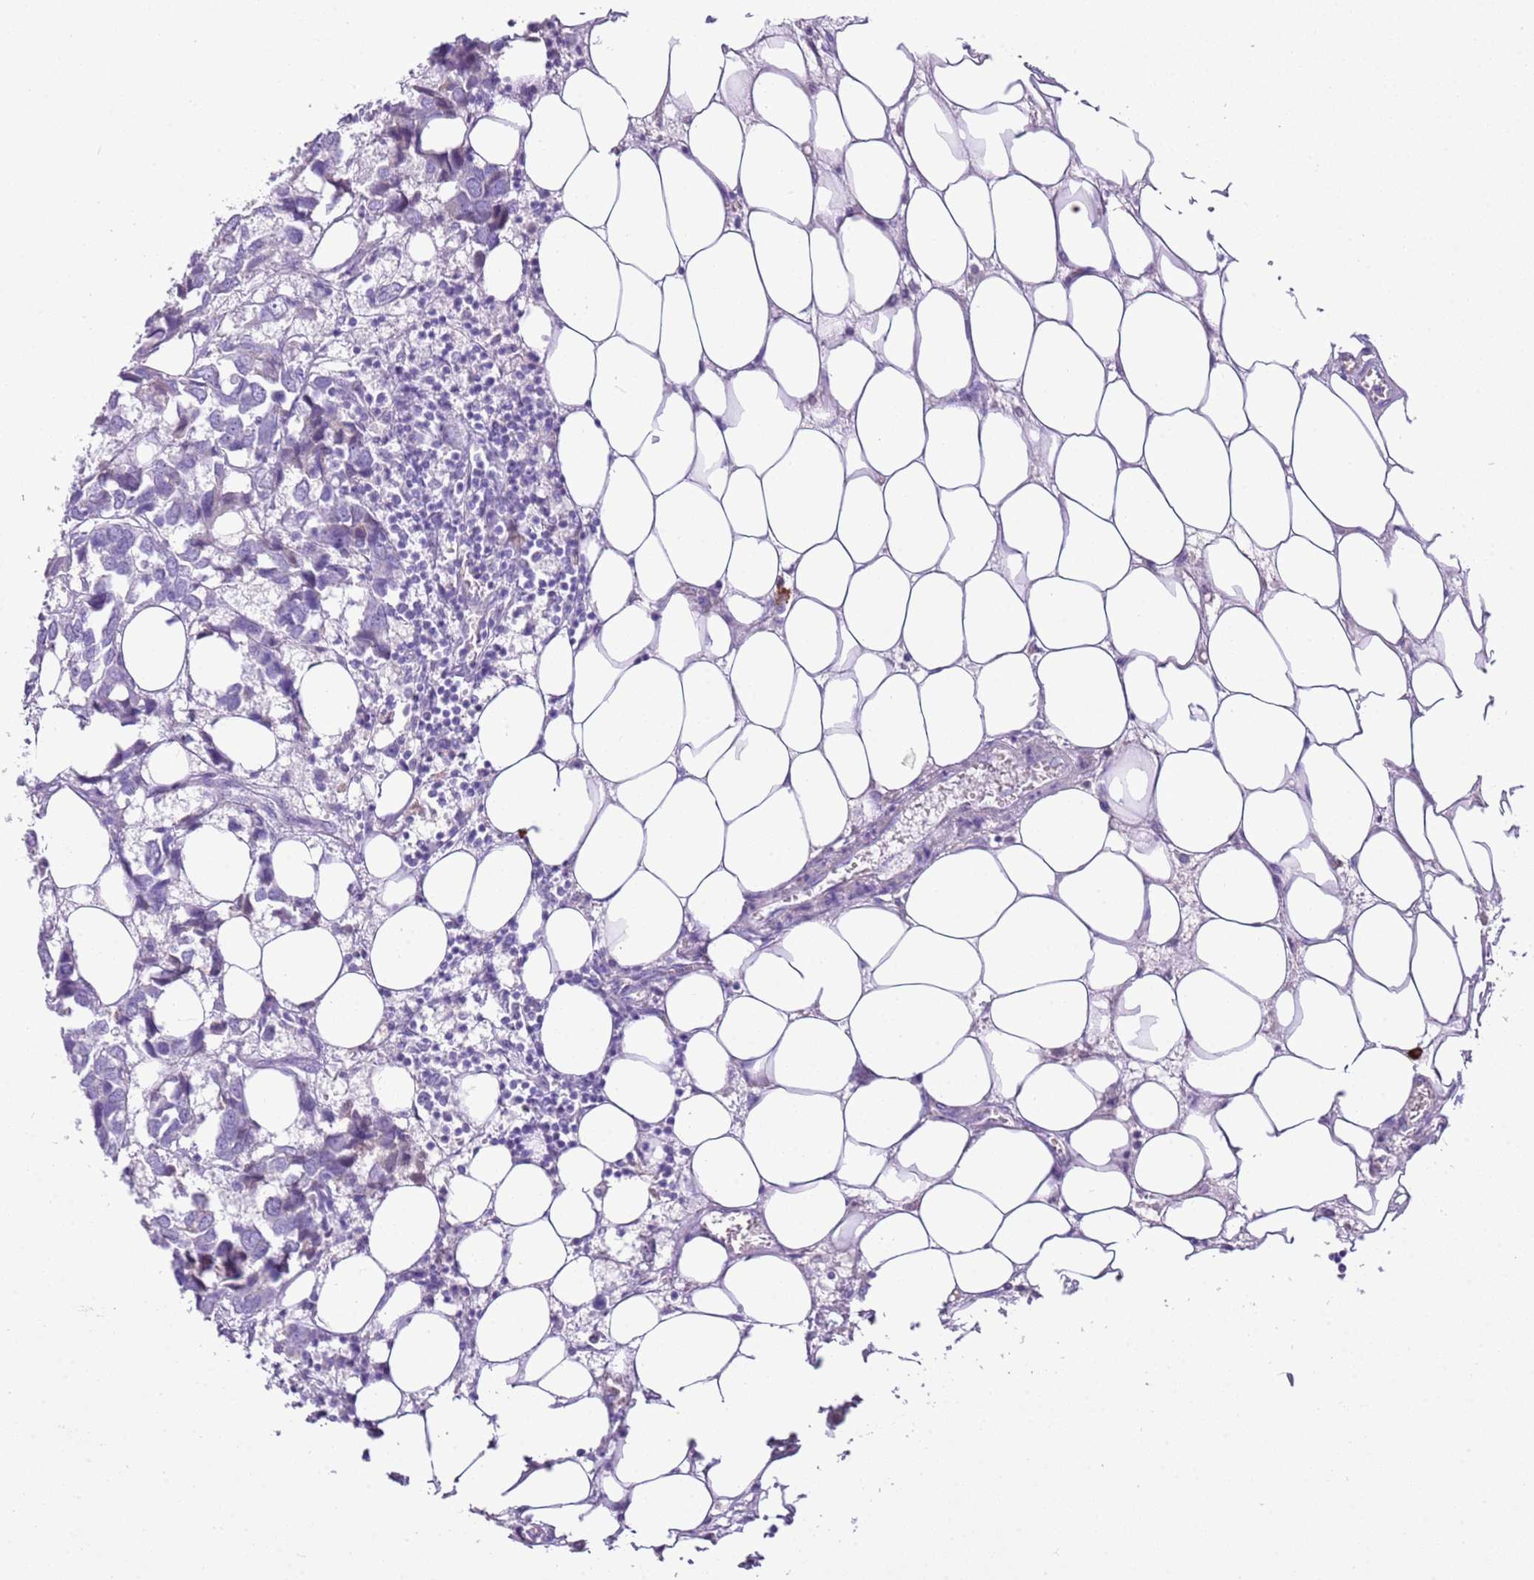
{"staining": {"intensity": "negative", "quantity": "none", "location": "none"}, "tissue": "breast cancer", "cell_type": "Tumor cells", "image_type": "cancer", "snomed": [{"axis": "morphology", "description": "Duct carcinoma"}, {"axis": "topography", "description": "Breast"}], "caption": "The histopathology image reveals no significant expression in tumor cells of breast cancer (infiltrating ductal carcinoma).", "gene": "IGKV3D-11", "patient": {"sex": "female", "age": 83}}